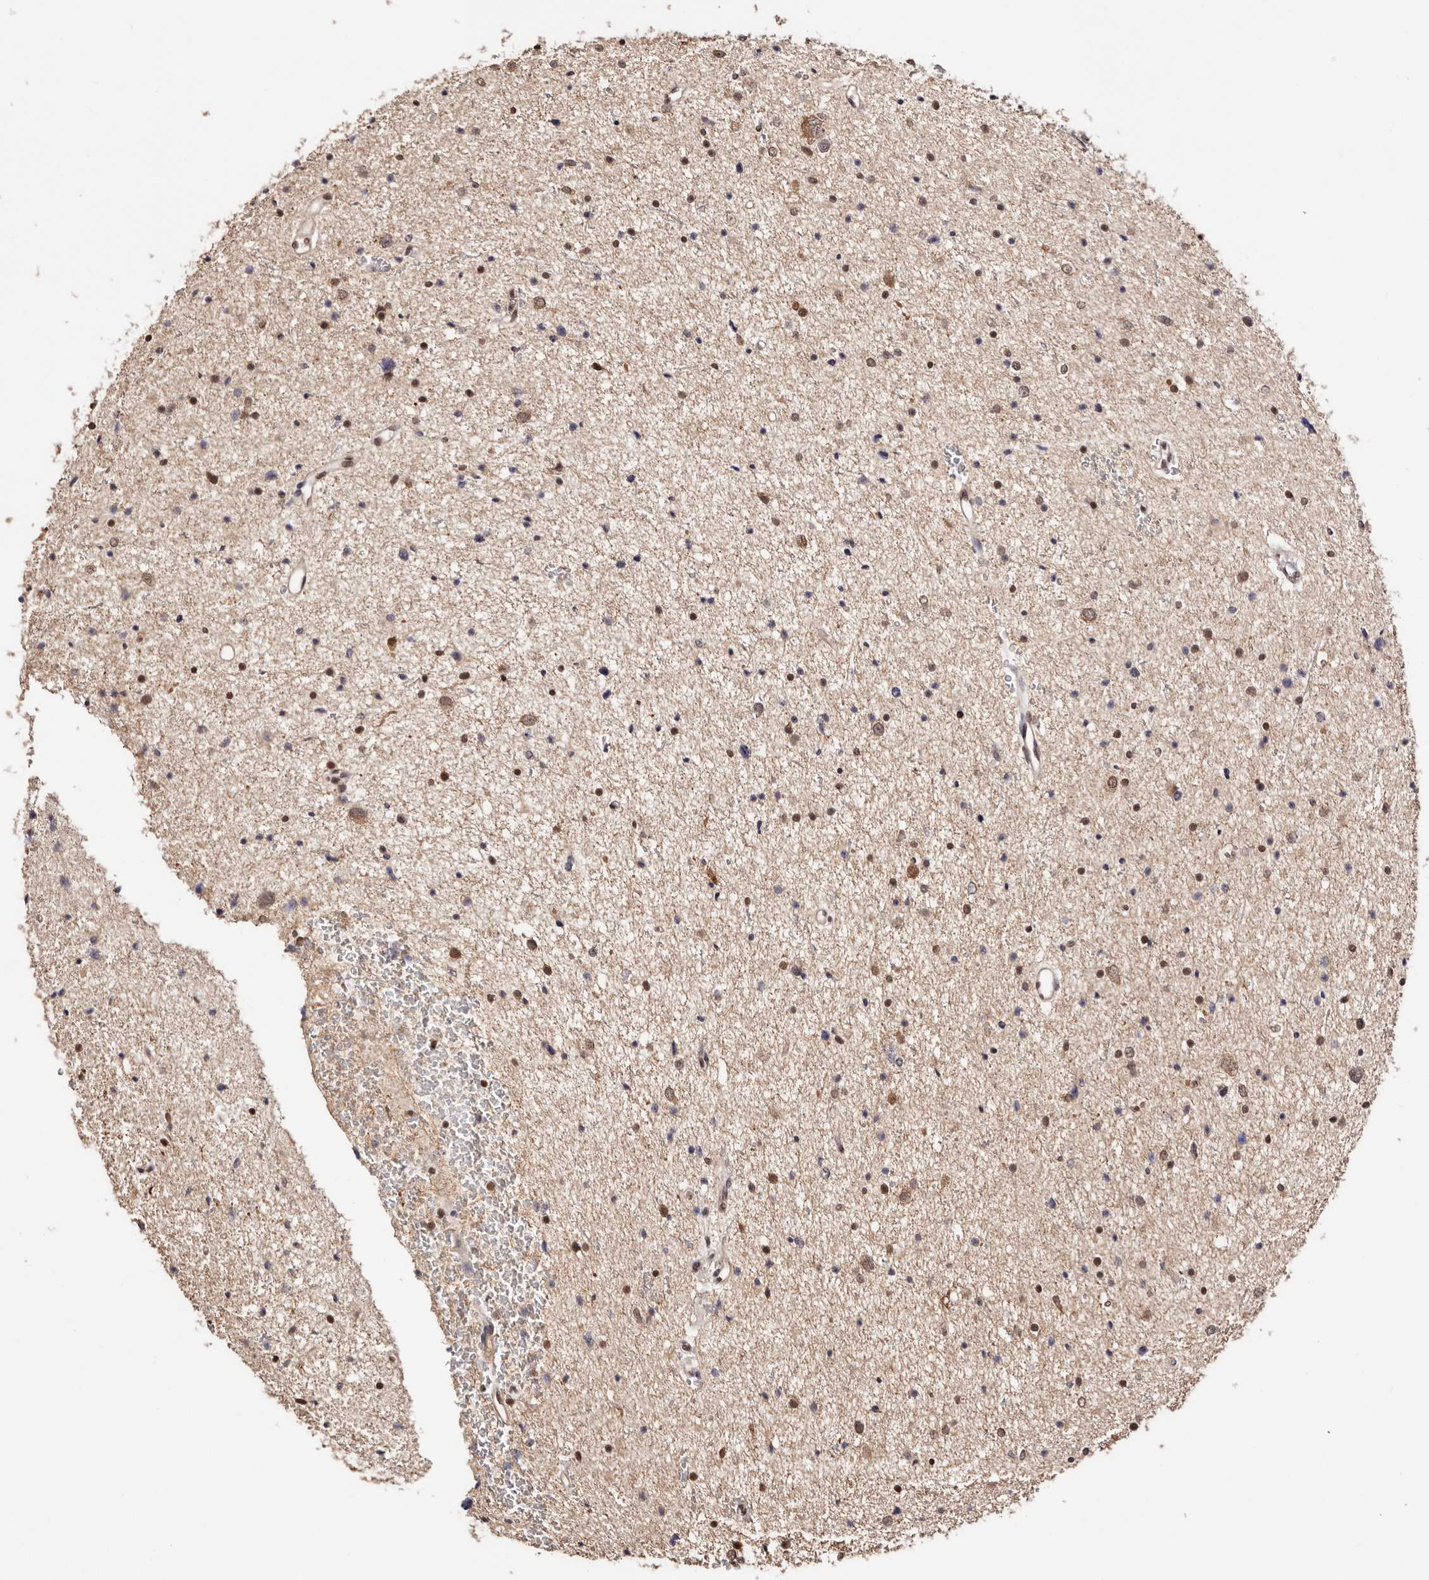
{"staining": {"intensity": "moderate", "quantity": "25%-75%", "location": "nuclear"}, "tissue": "glioma", "cell_type": "Tumor cells", "image_type": "cancer", "snomed": [{"axis": "morphology", "description": "Glioma, malignant, Low grade"}, {"axis": "topography", "description": "Brain"}], "caption": "Immunohistochemistry of low-grade glioma (malignant) exhibits medium levels of moderate nuclear staining in approximately 25%-75% of tumor cells.", "gene": "BICRAL", "patient": {"sex": "female", "age": 37}}